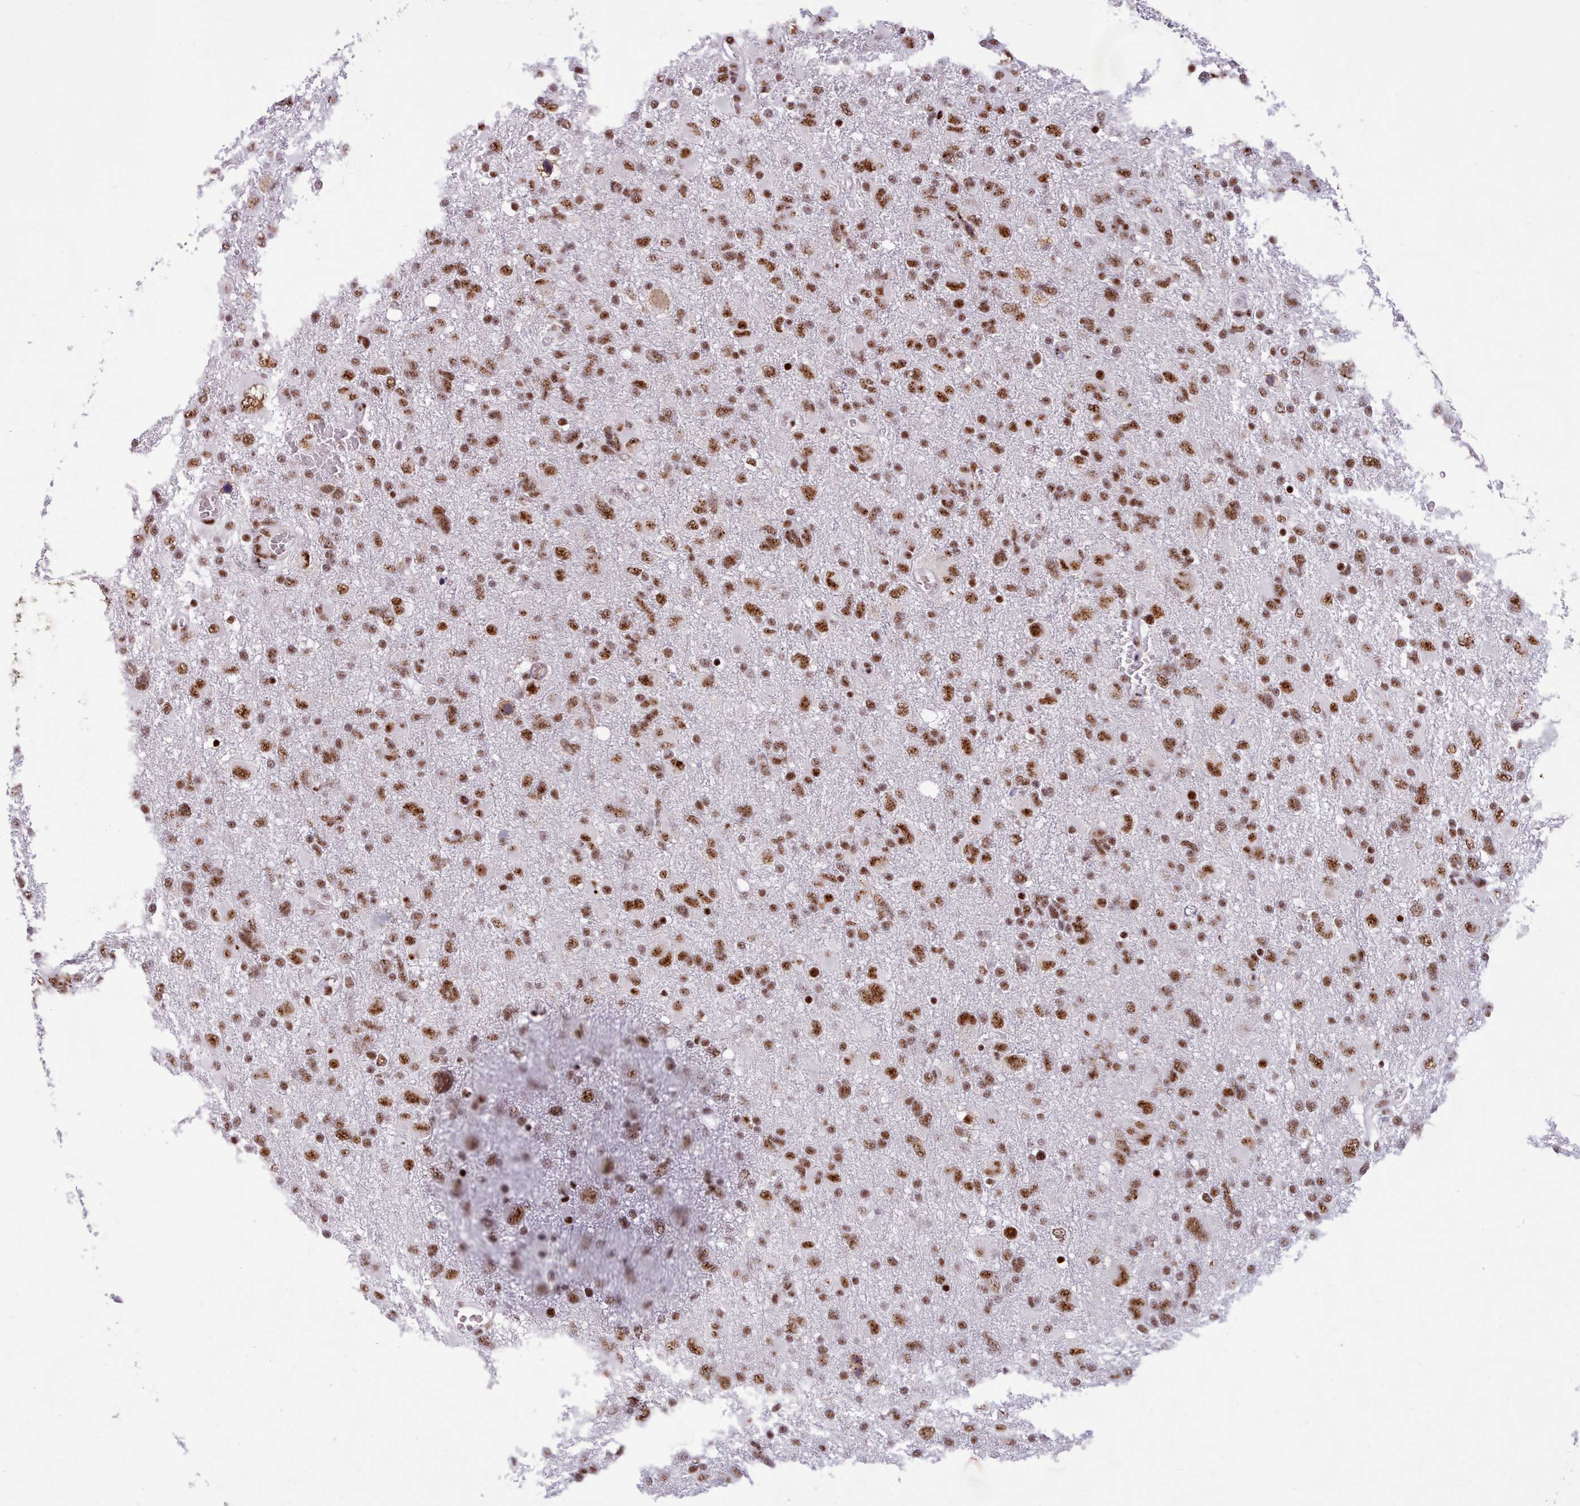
{"staining": {"intensity": "moderate", "quantity": ">75%", "location": "nuclear"}, "tissue": "glioma", "cell_type": "Tumor cells", "image_type": "cancer", "snomed": [{"axis": "morphology", "description": "Glioma, malignant, High grade"}, {"axis": "topography", "description": "Brain"}], "caption": "Tumor cells display medium levels of moderate nuclear positivity in approximately >75% of cells in glioma.", "gene": "TMEM35B", "patient": {"sex": "male", "age": 61}}